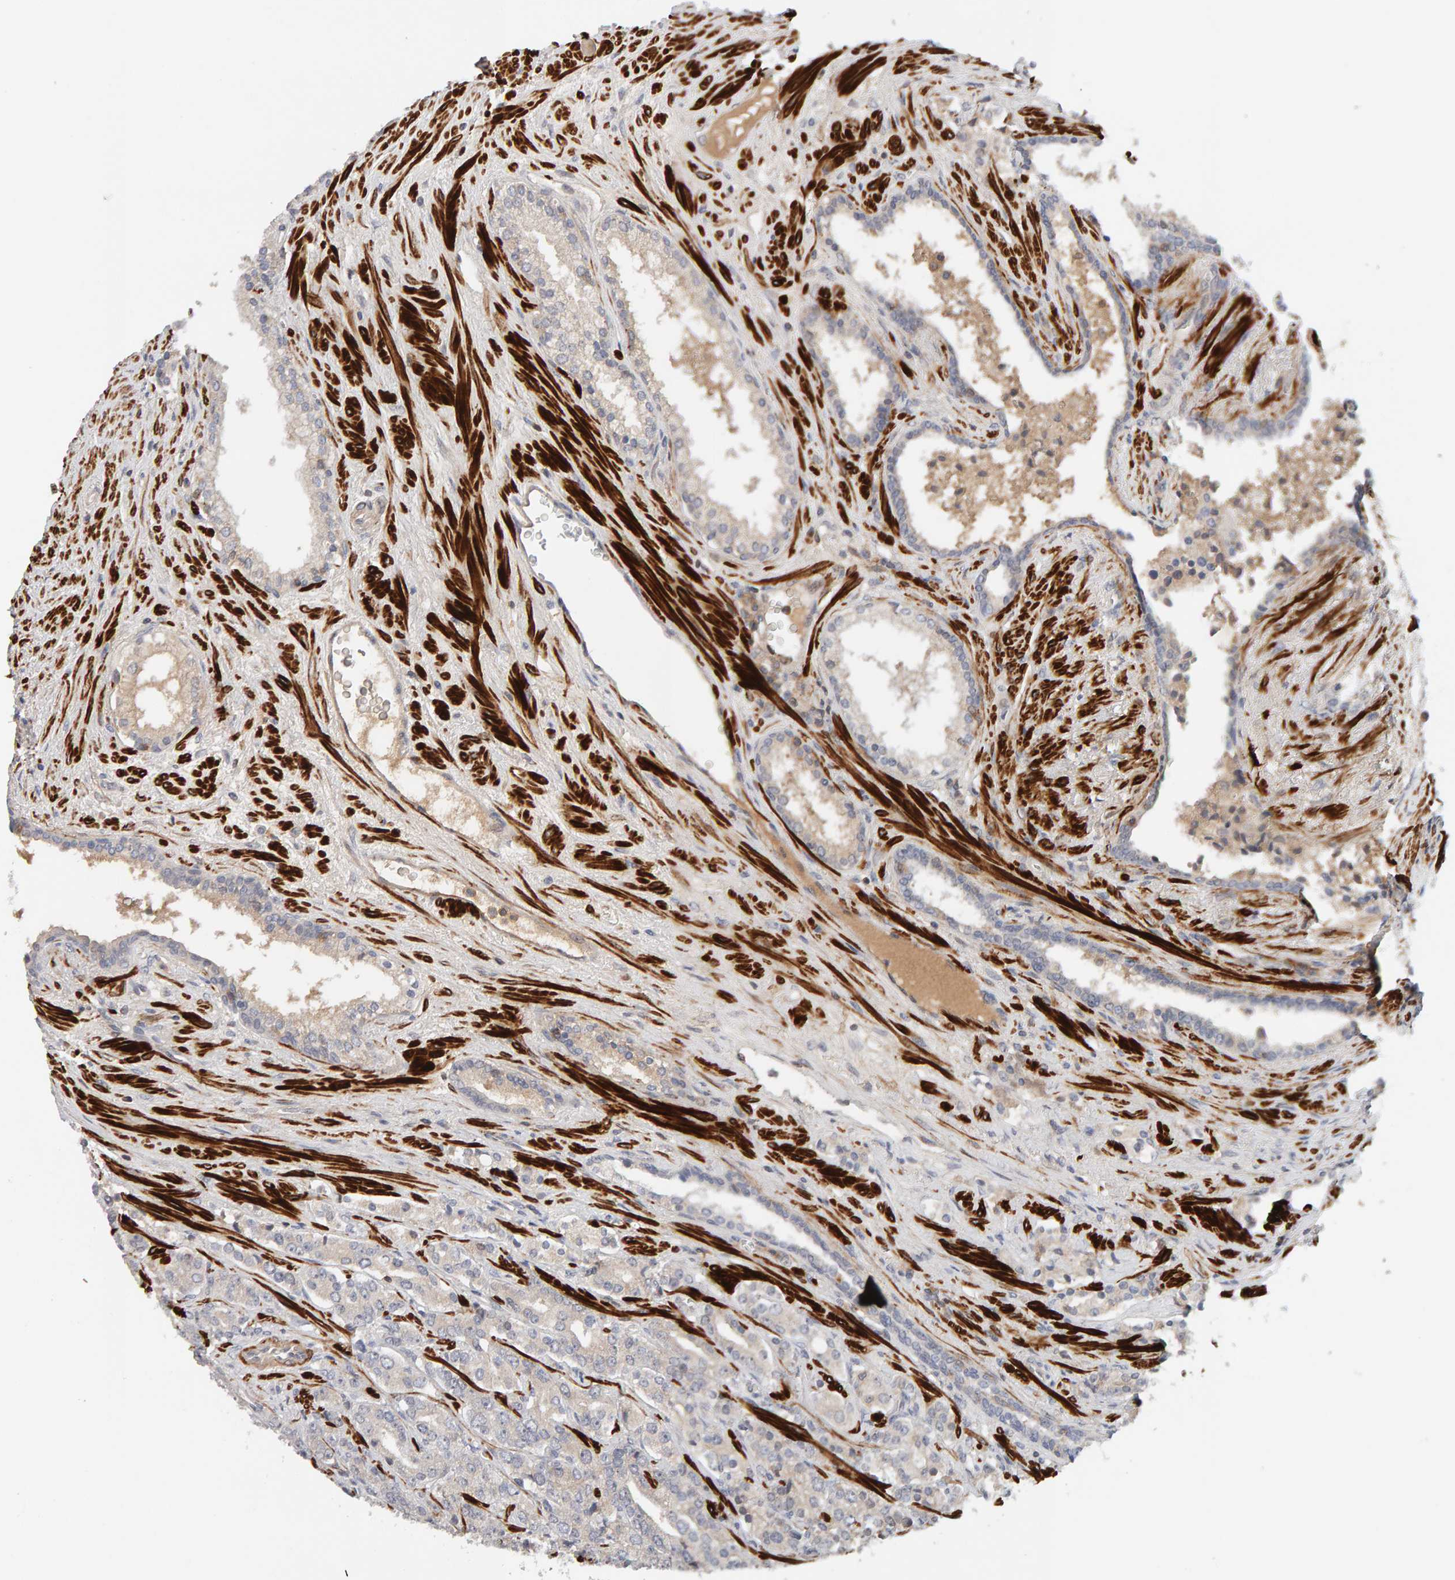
{"staining": {"intensity": "weak", "quantity": "<25%", "location": "cytoplasmic/membranous"}, "tissue": "prostate cancer", "cell_type": "Tumor cells", "image_type": "cancer", "snomed": [{"axis": "morphology", "description": "Adenocarcinoma, High grade"}, {"axis": "topography", "description": "Prostate"}], "caption": "The image displays no staining of tumor cells in high-grade adenocarcinoma (prostate).", "gene": "NUDCD1", "patient": {"sex": "male", "age": 71}}